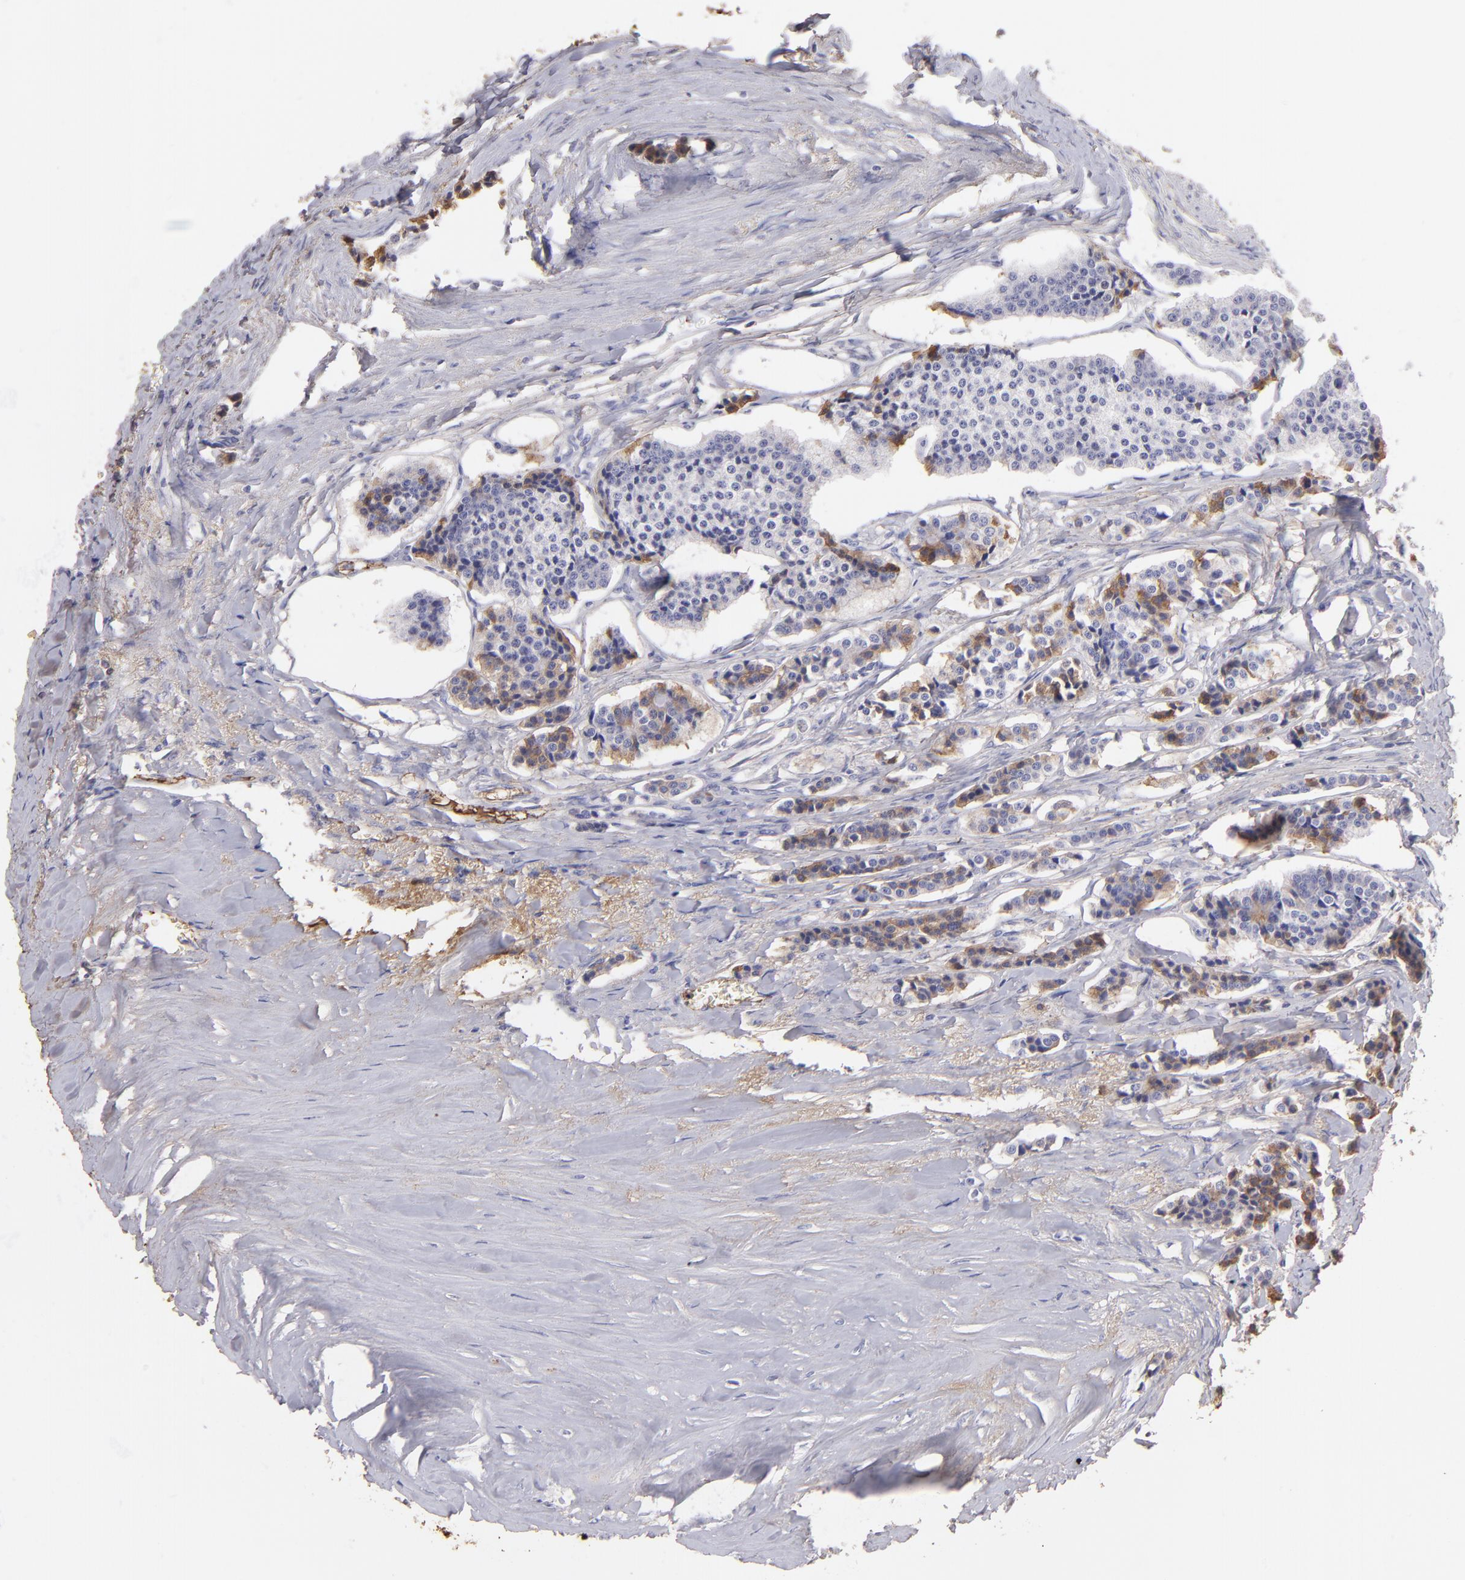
{"staining": {"intensity": "weak", "quantity": "<25%", "location": "cytoplasmic/membranous"}, "tissue": "carcinoid", "cell_type": "Tumor cells", "image_type": "cancer", "snomed": [{"axis": "morphology", "description": "Carcinoid, malignant, NOS"}, {"axis": "topography", "description": "Small intestine"}], "caption": "Immunohistochemistry of carcinoid demonstrates no expression in tumor cells. (IHC, brightfield microscopy, high magnification).", "gene": "FGB", "patient": {"sex": "male", "age": 63}}